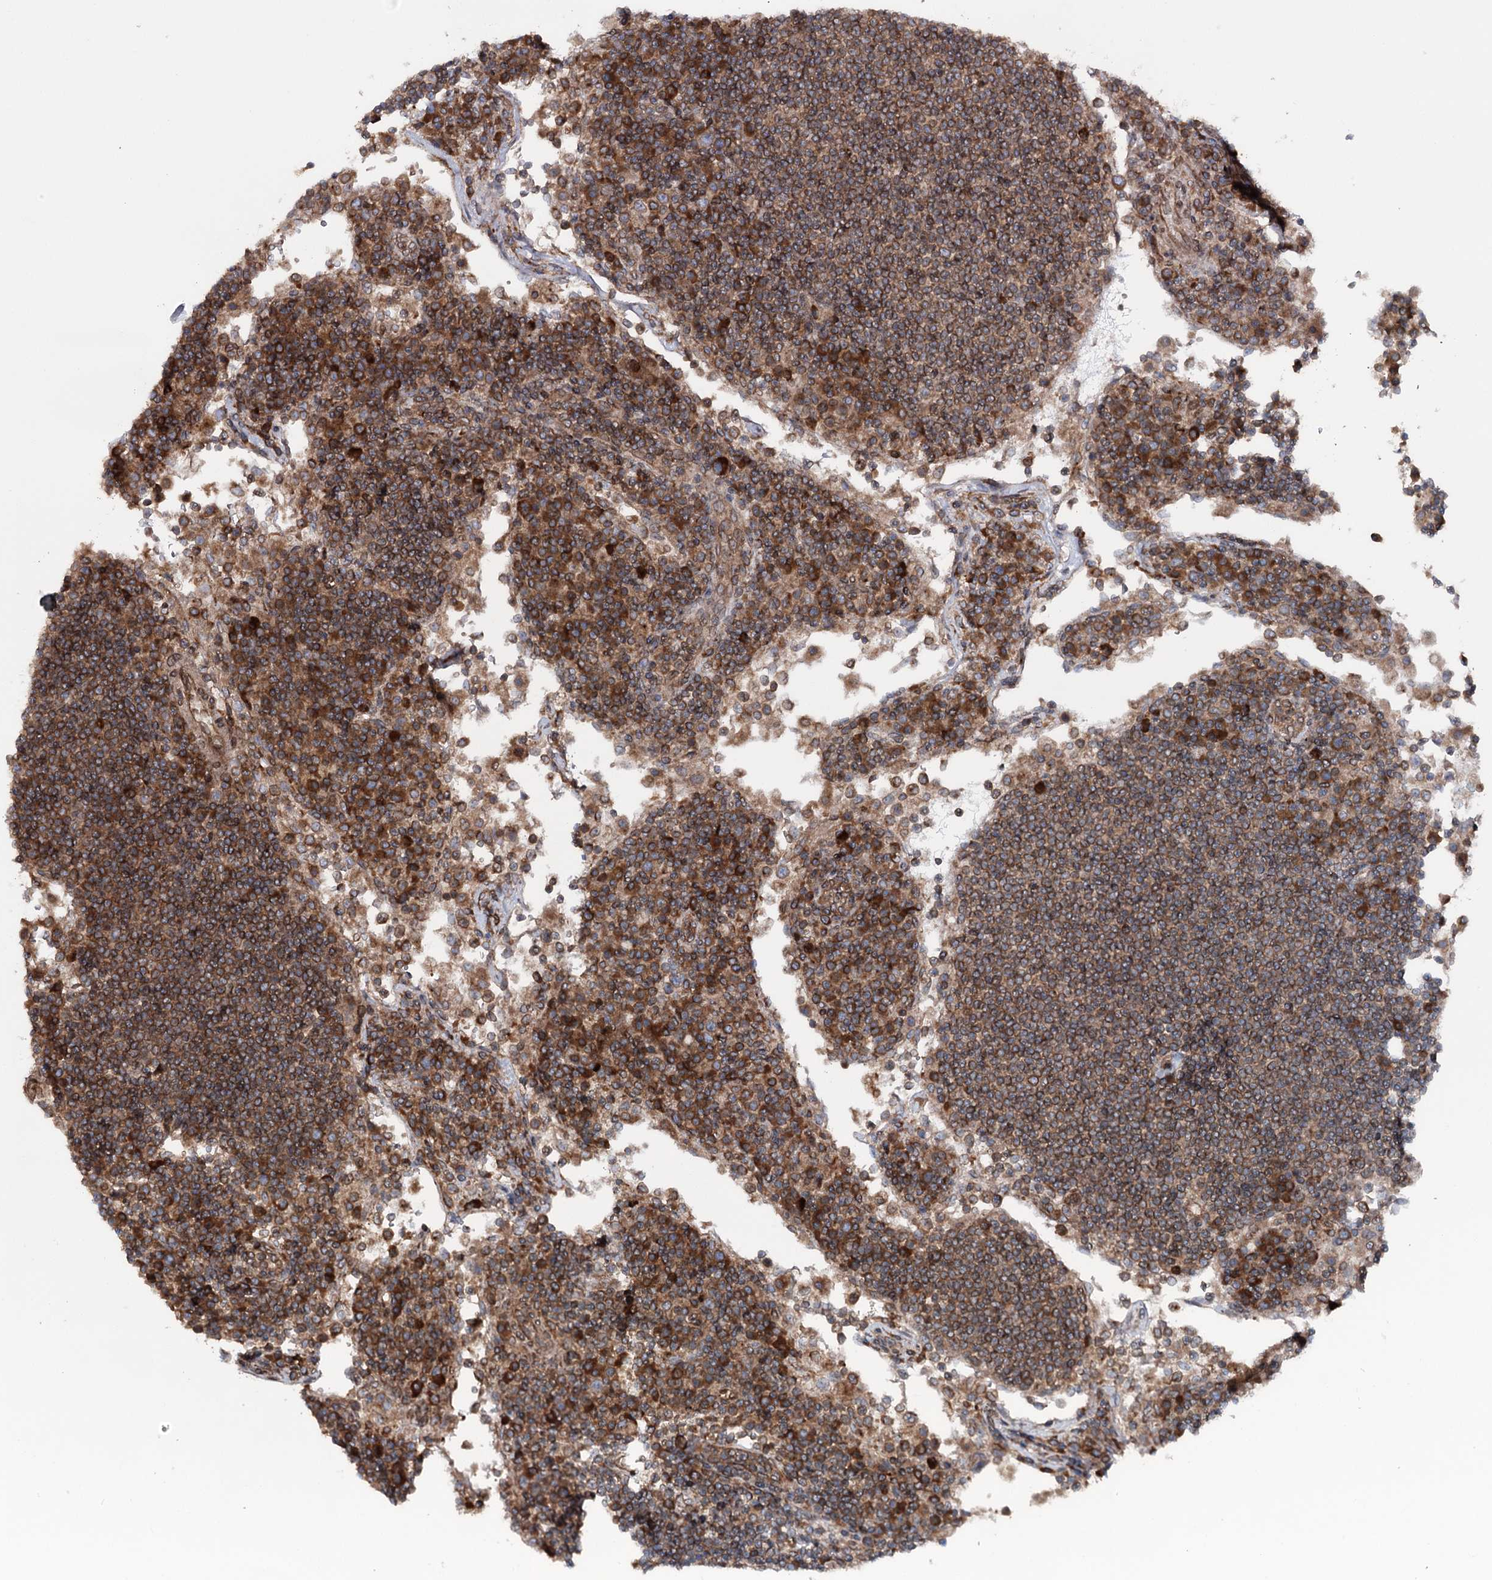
{"staining": {"intensity": "strong", "quantity": "25%-75%", "location": "cytoplasmic/membranous"}, "tissue": "lymph node", "cell_type": "Germinal center cells", "image_type": "normal", "snomed": [{"axis": "morphology", "description": "Normal tissue, NOS"}, {"axis": "topography", "description": "Lymph node"}], "caption": "Brown immunohistochemical staining in normal human lymph node displays strong cytoplasmic/membranous positivity in approximately 25%-75% of germinal center cells. (brown staining indicates protein expression, while blue staining denotes nuclei).", "gene": "FGFR1OP2", "patient": {"sex": "female", "age": 53}}